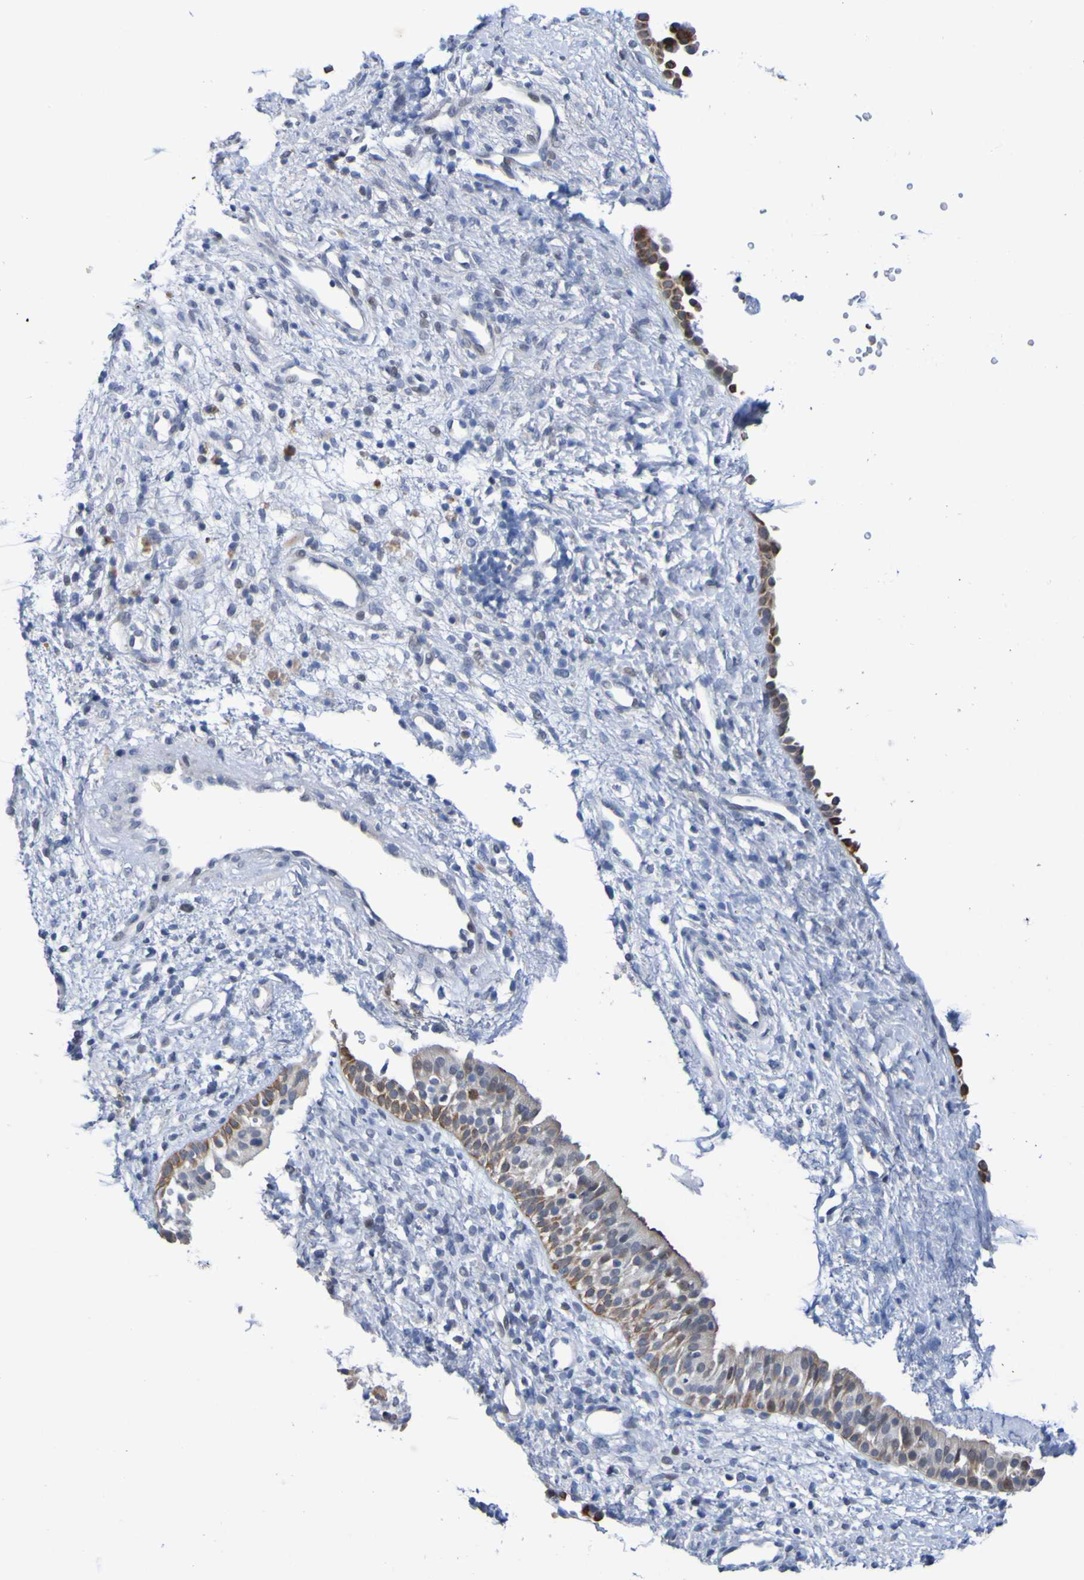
{"staining": {"intensity": "moderate", "quantity": "<25%", "location": "cytoplasmic/membranous"}, "tissue": "nasopharynx", "cell_type": "Respiratory epithelial cells", "image_type": "normal", "snomed": [{"axis": "morphology", "description": "Normal tissue, NOS"}, {"axis": "topography", "description": "Nasopharynx"}], "caption": "Protein expression analysis of unremarkable human nasopharynx reveals moderate cytoplasmic/membranous expression in approximately <25% of respiratory epithelial cells. (DAB (3,3'-diaminobenzidine) = brown stain, brightfield microscopy at high magnification).", "gene": "VMA21", "patient": {"sex": "male", "age": 22}}